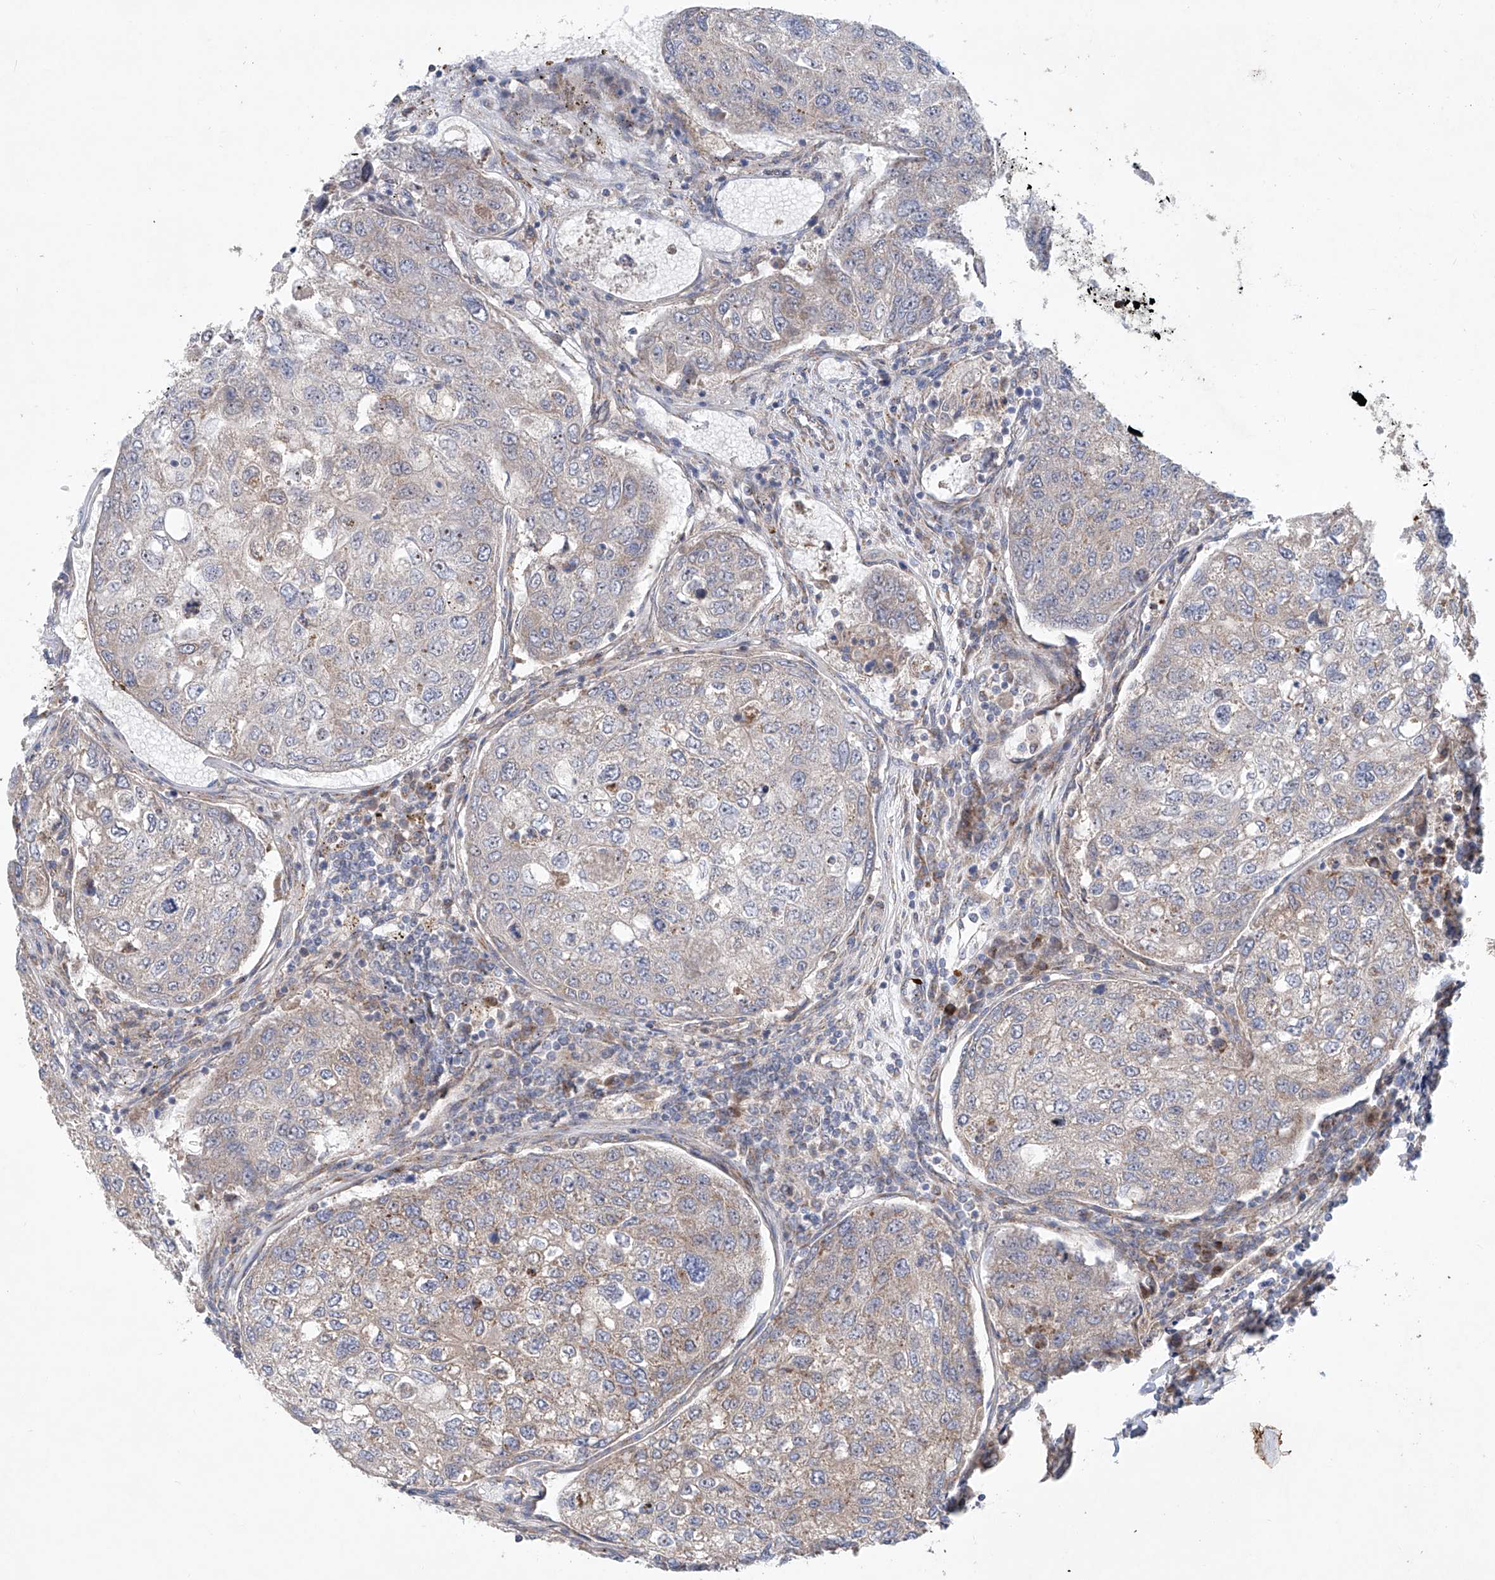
{"staining": {"intensity": "weak", "quantity": "25%-75%", "location": "cytoplasmic/membranous"}, "tissue": "urothelial cancer", "cell_type": "Tumor cells", "image_type": "cancer", "snomed": [{"axis": "morphology", "description": "Urothelial carcinoma, High grade"}, {"axis": "topography", "description": "Lymph node"}, {"axis": "topography", "description": "Urinary bladder"}], "caption": "High-power microscopy captured an immunohistochemistry (IHC) histopathology image of urothelial cancer, revealing weak cytoplasmic/membranous staining in about 25%-75% of tumor cells.", "gene": "KLC4", "patient": {"sex": "male", "age": 51}}